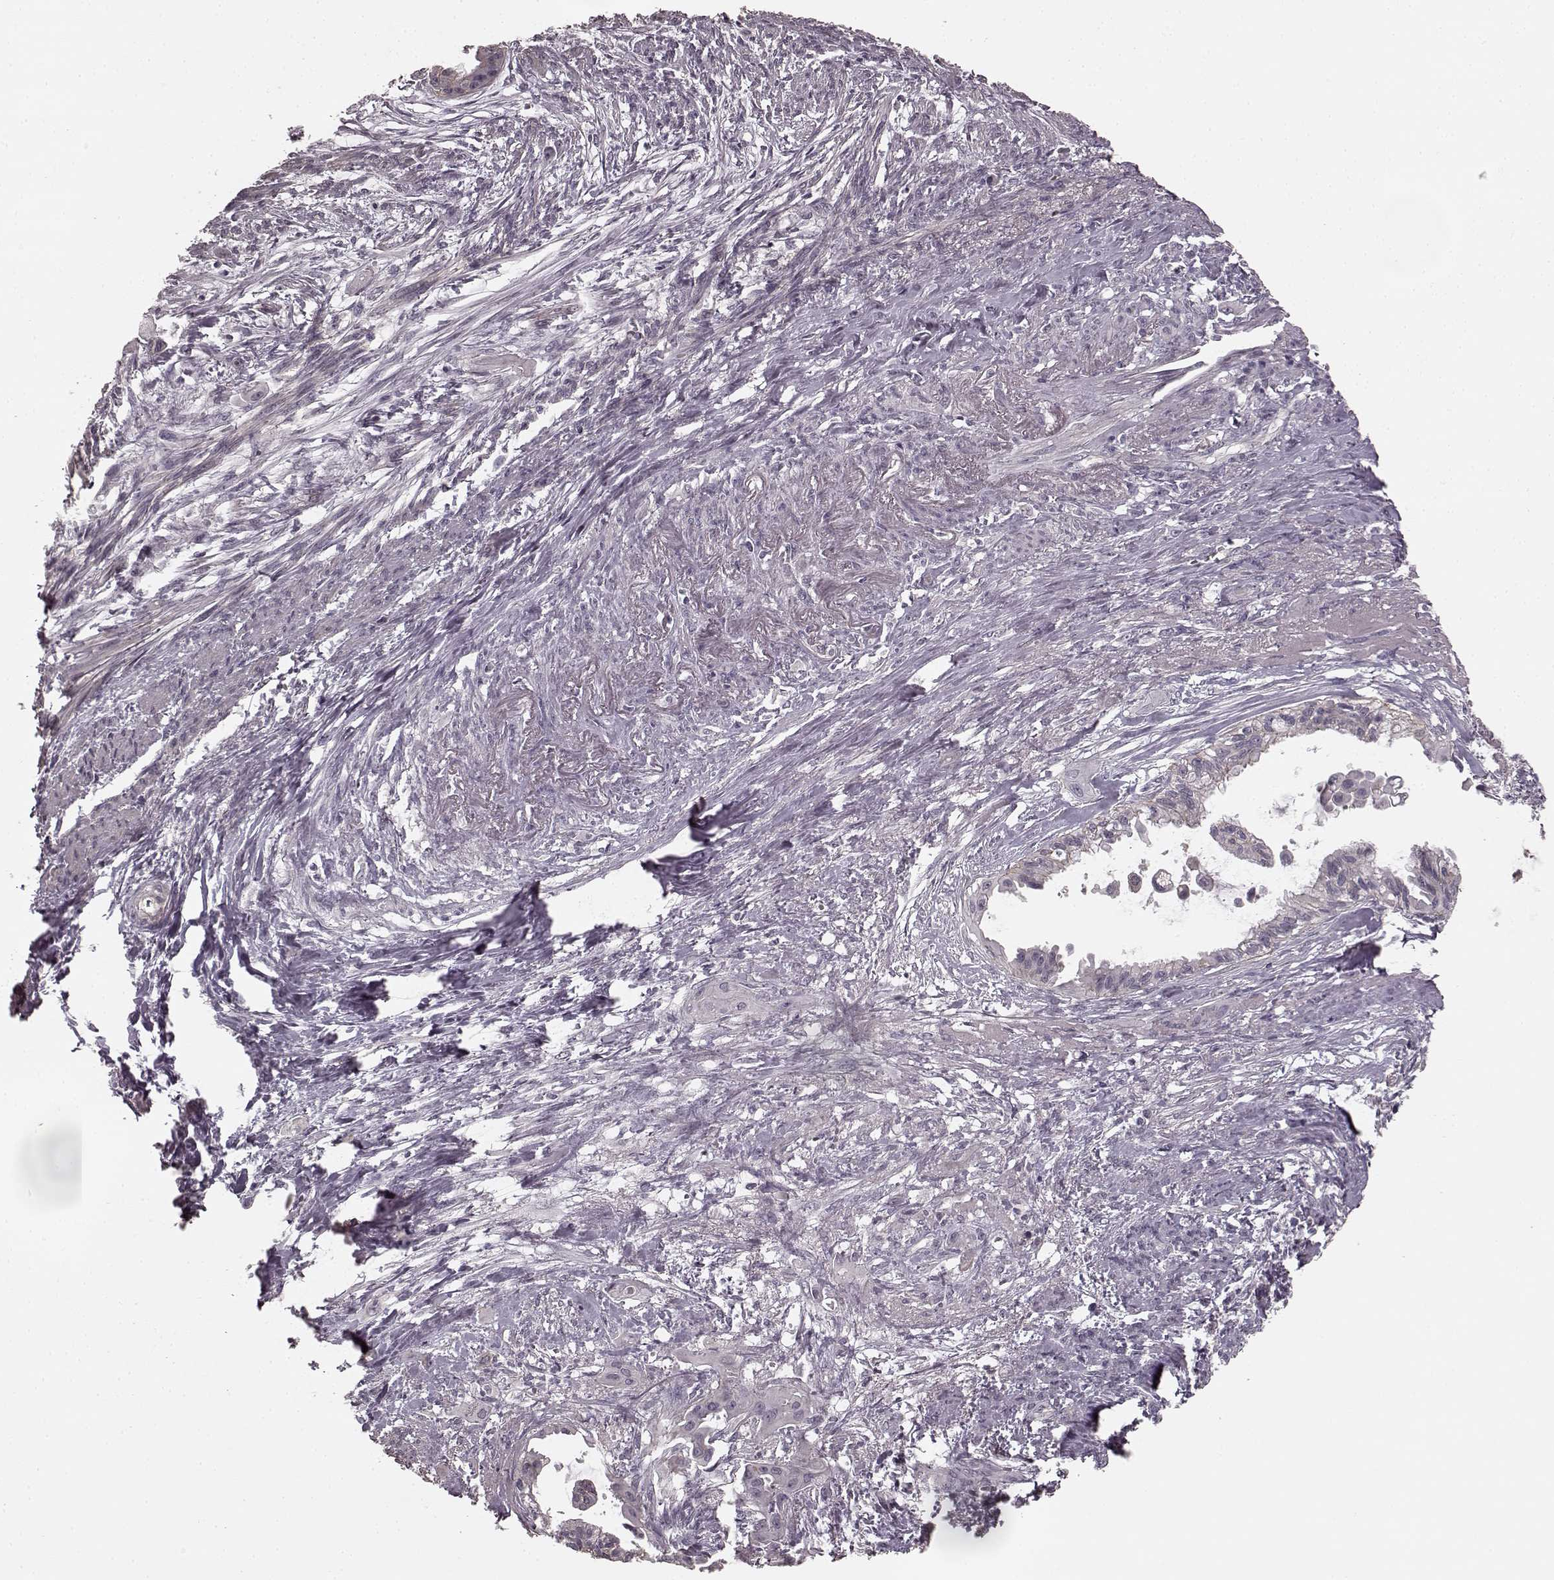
{"staining": {"intensity": "weak", "quantity": "<25%", "location": "cytoplasmic/membranous"}, "tissue": "endometrial cancer", "cell_type": "Tumor cells", "image_type": "cancer", "snomed": [{"axis": "morphology", "description": "Adenocarcinoma, NOS"}, {"axis": "topography", "description": "Endometrium"}], "caption": "DAB immunohistochemical staining of human endometrial adenocarcinoma shows no significant positivity in tumor cells.", "gene": "PRKCE", "patient": {"sex": "female", "age": 86}}